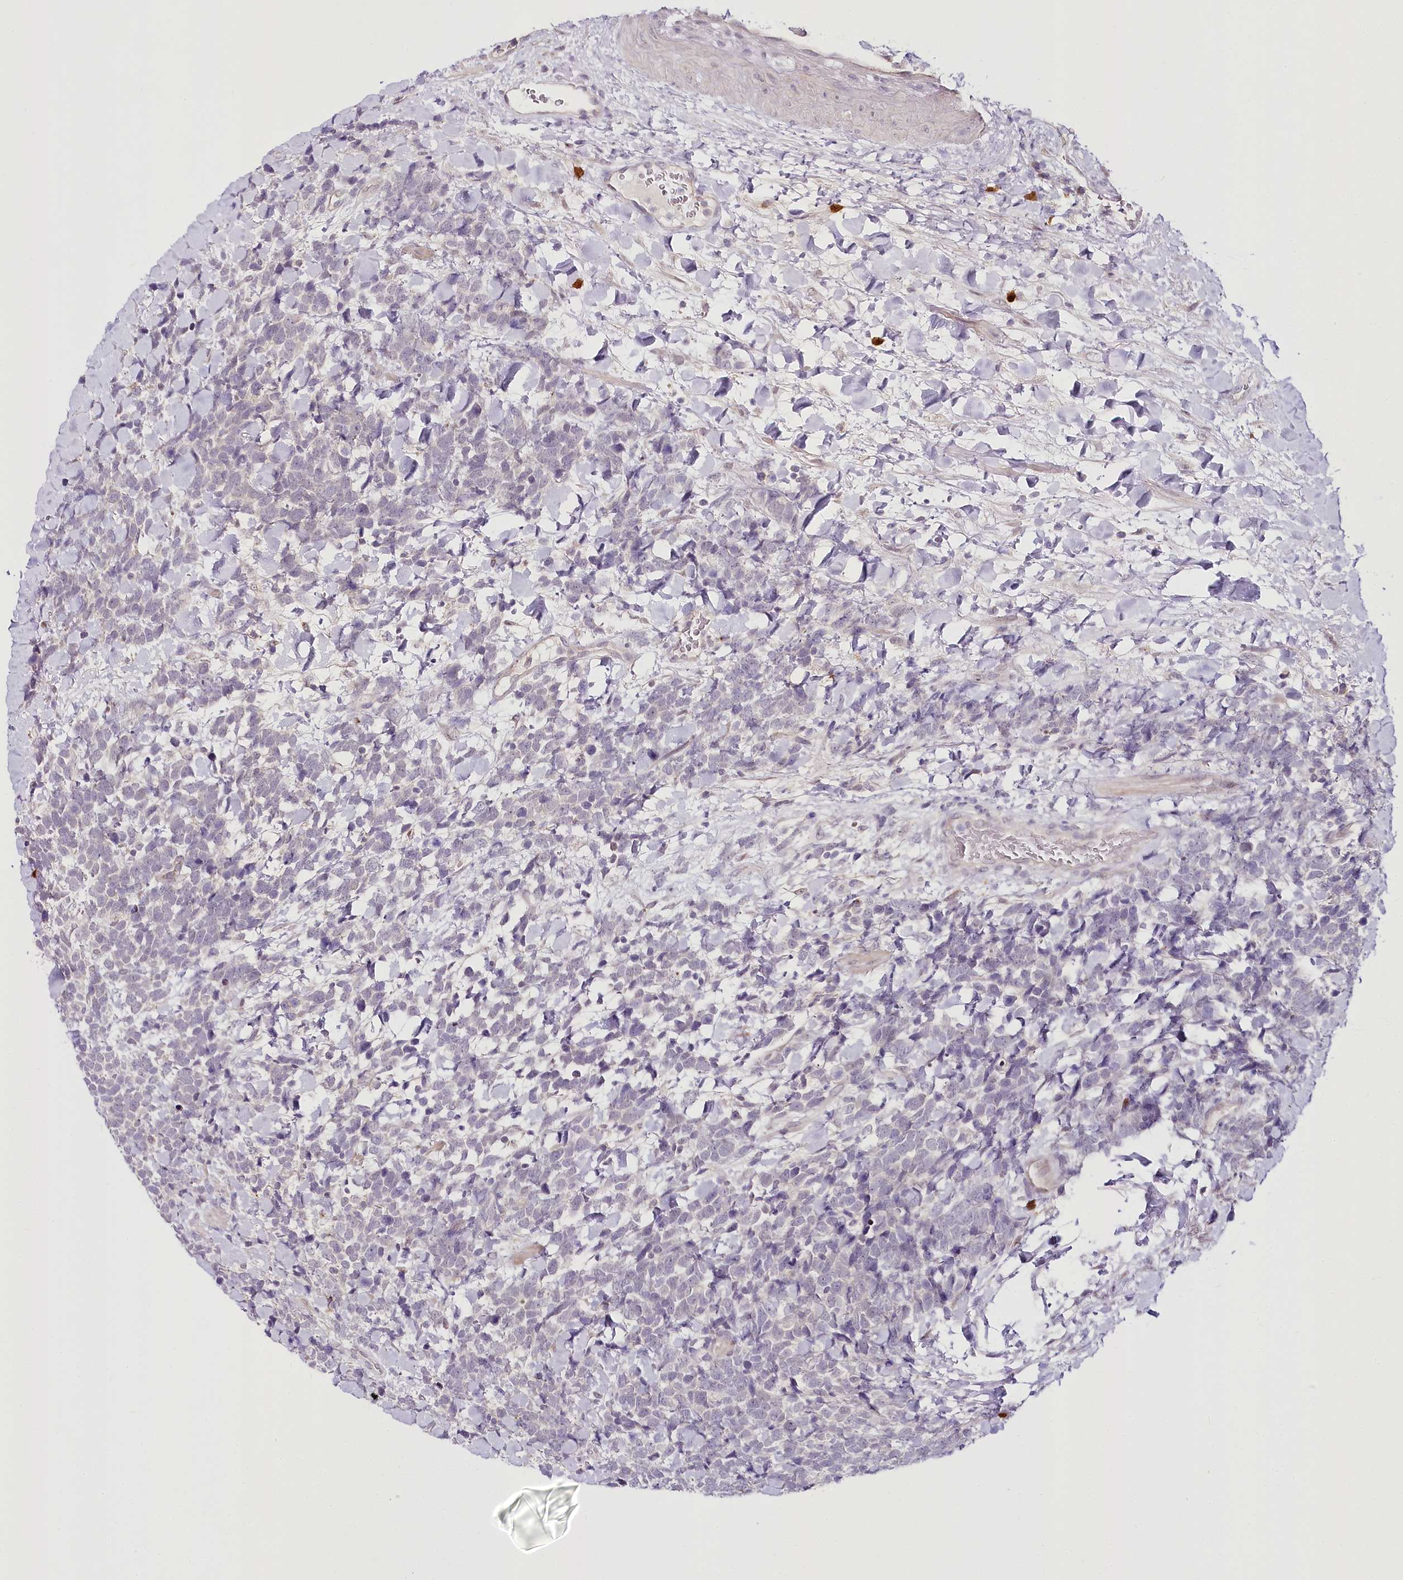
{"staining": {"intensity": "negative", "quantity": "none", "location": "none"}, "tissue": "urothelial cancer", "cell_type": "Tumor cells", "image_type": "cancer", "snomed": [{"axis": "morphology", "description": "Urothelial carcinoma, High grade"}, {"axis": "topography", "description": "Urinary bladder"}], "caption": "This is a histopathology image of immunohistochemistry staining of high-grade urothelial carcinoma, which shows no positivity in tumor cells.", "gene": "VWA5A", "patient": {"sex": "female", "age": 82}}